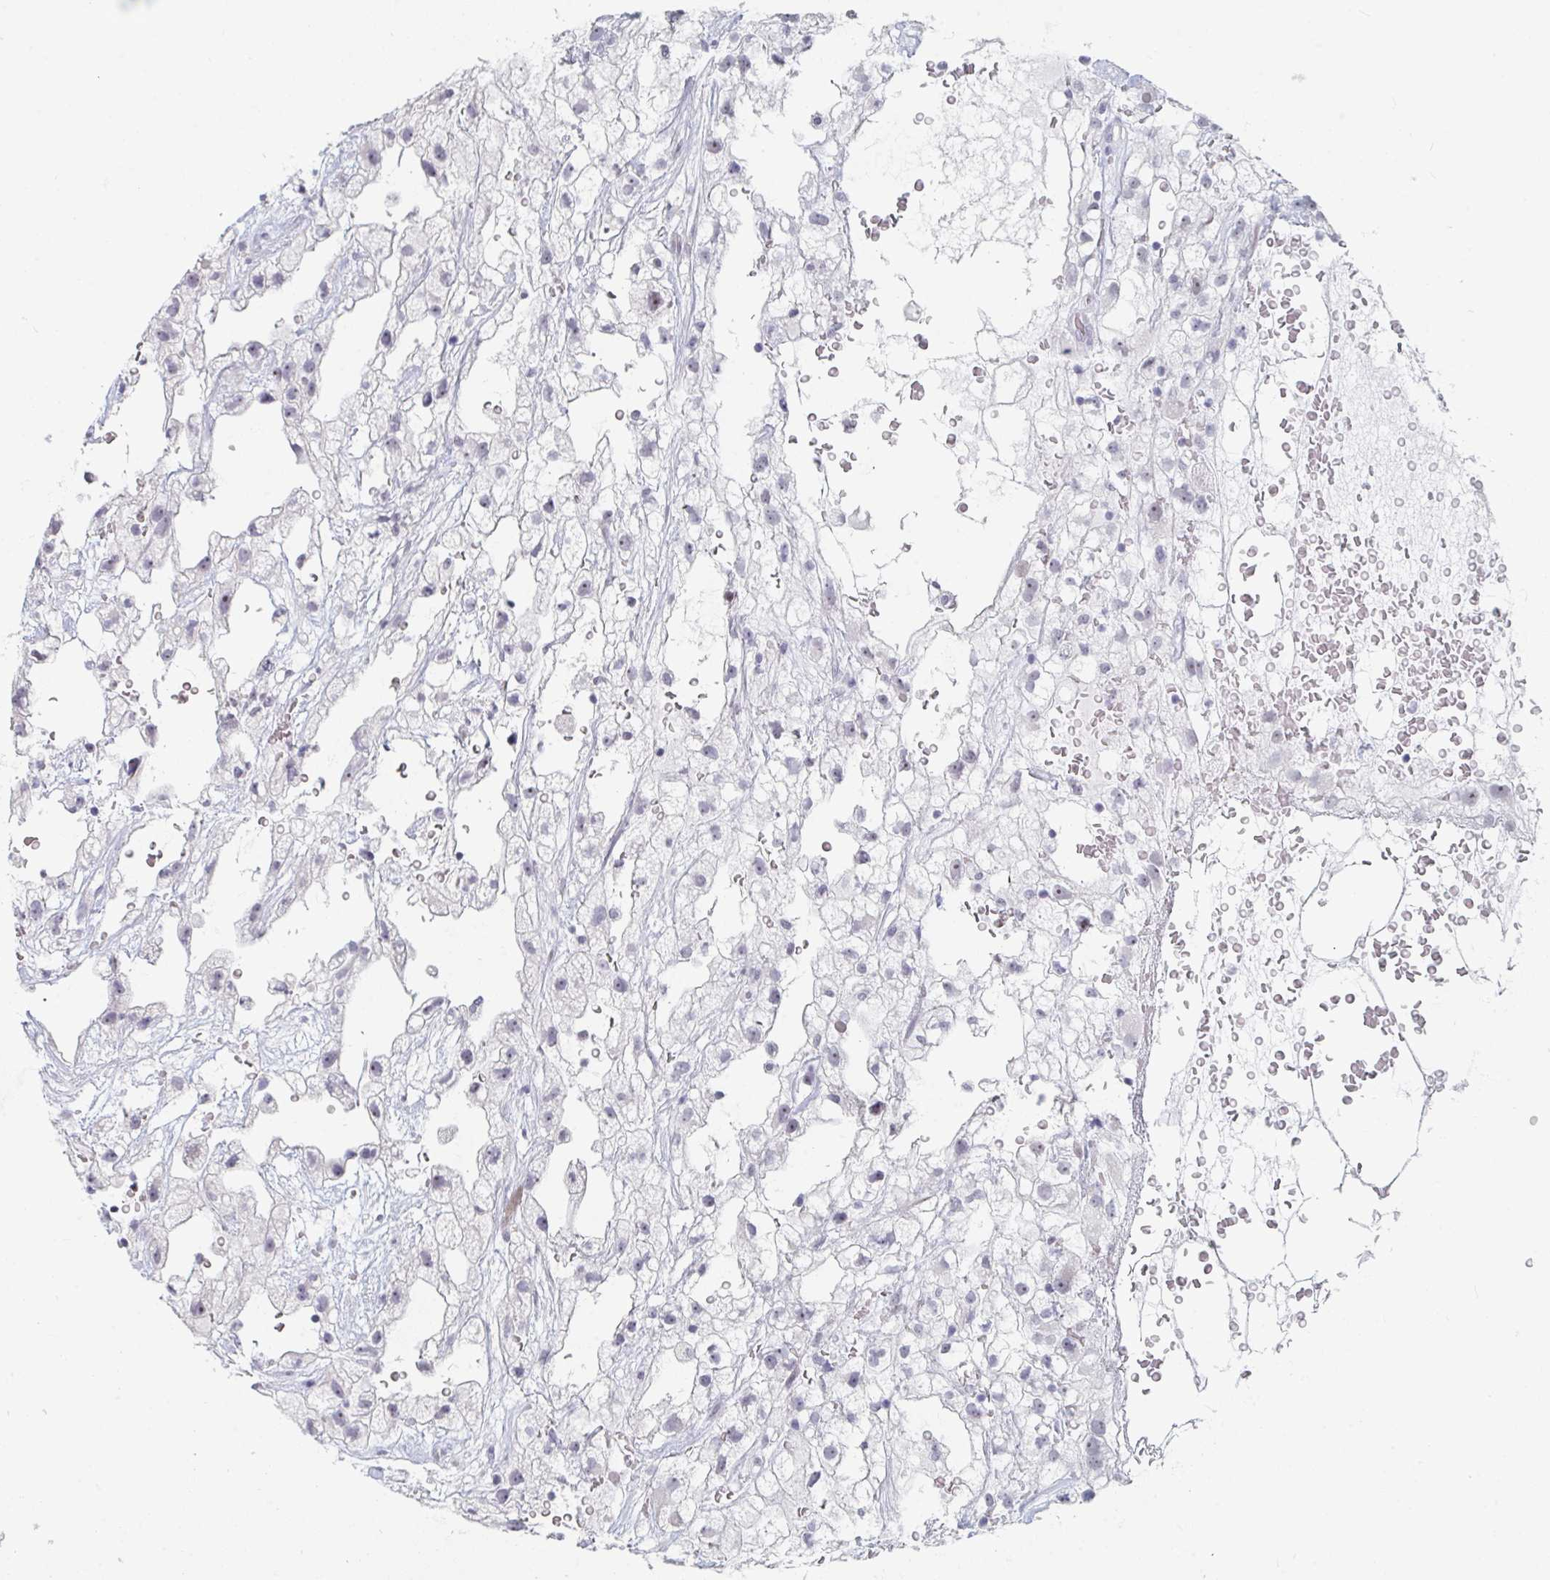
{"staining": {"intensity": "weak", "quantity": "<25%", "location": "nuclear"}, "tissue": "renal cancer", "cell_type": "Tumor cells", "image_type": "cancer", "snomed": [{"axis": "morphology", "description": "Adenocarcinoma, NOS"}, {"axis": "topography", "description": "Kidney"}], "caption": "A histopathology image of renal adenocarcinoma stained for a protein displays no brown staining in tumor cells.", "gene": "NR1H2", "patient": {"sex": "male", "age": 59}}